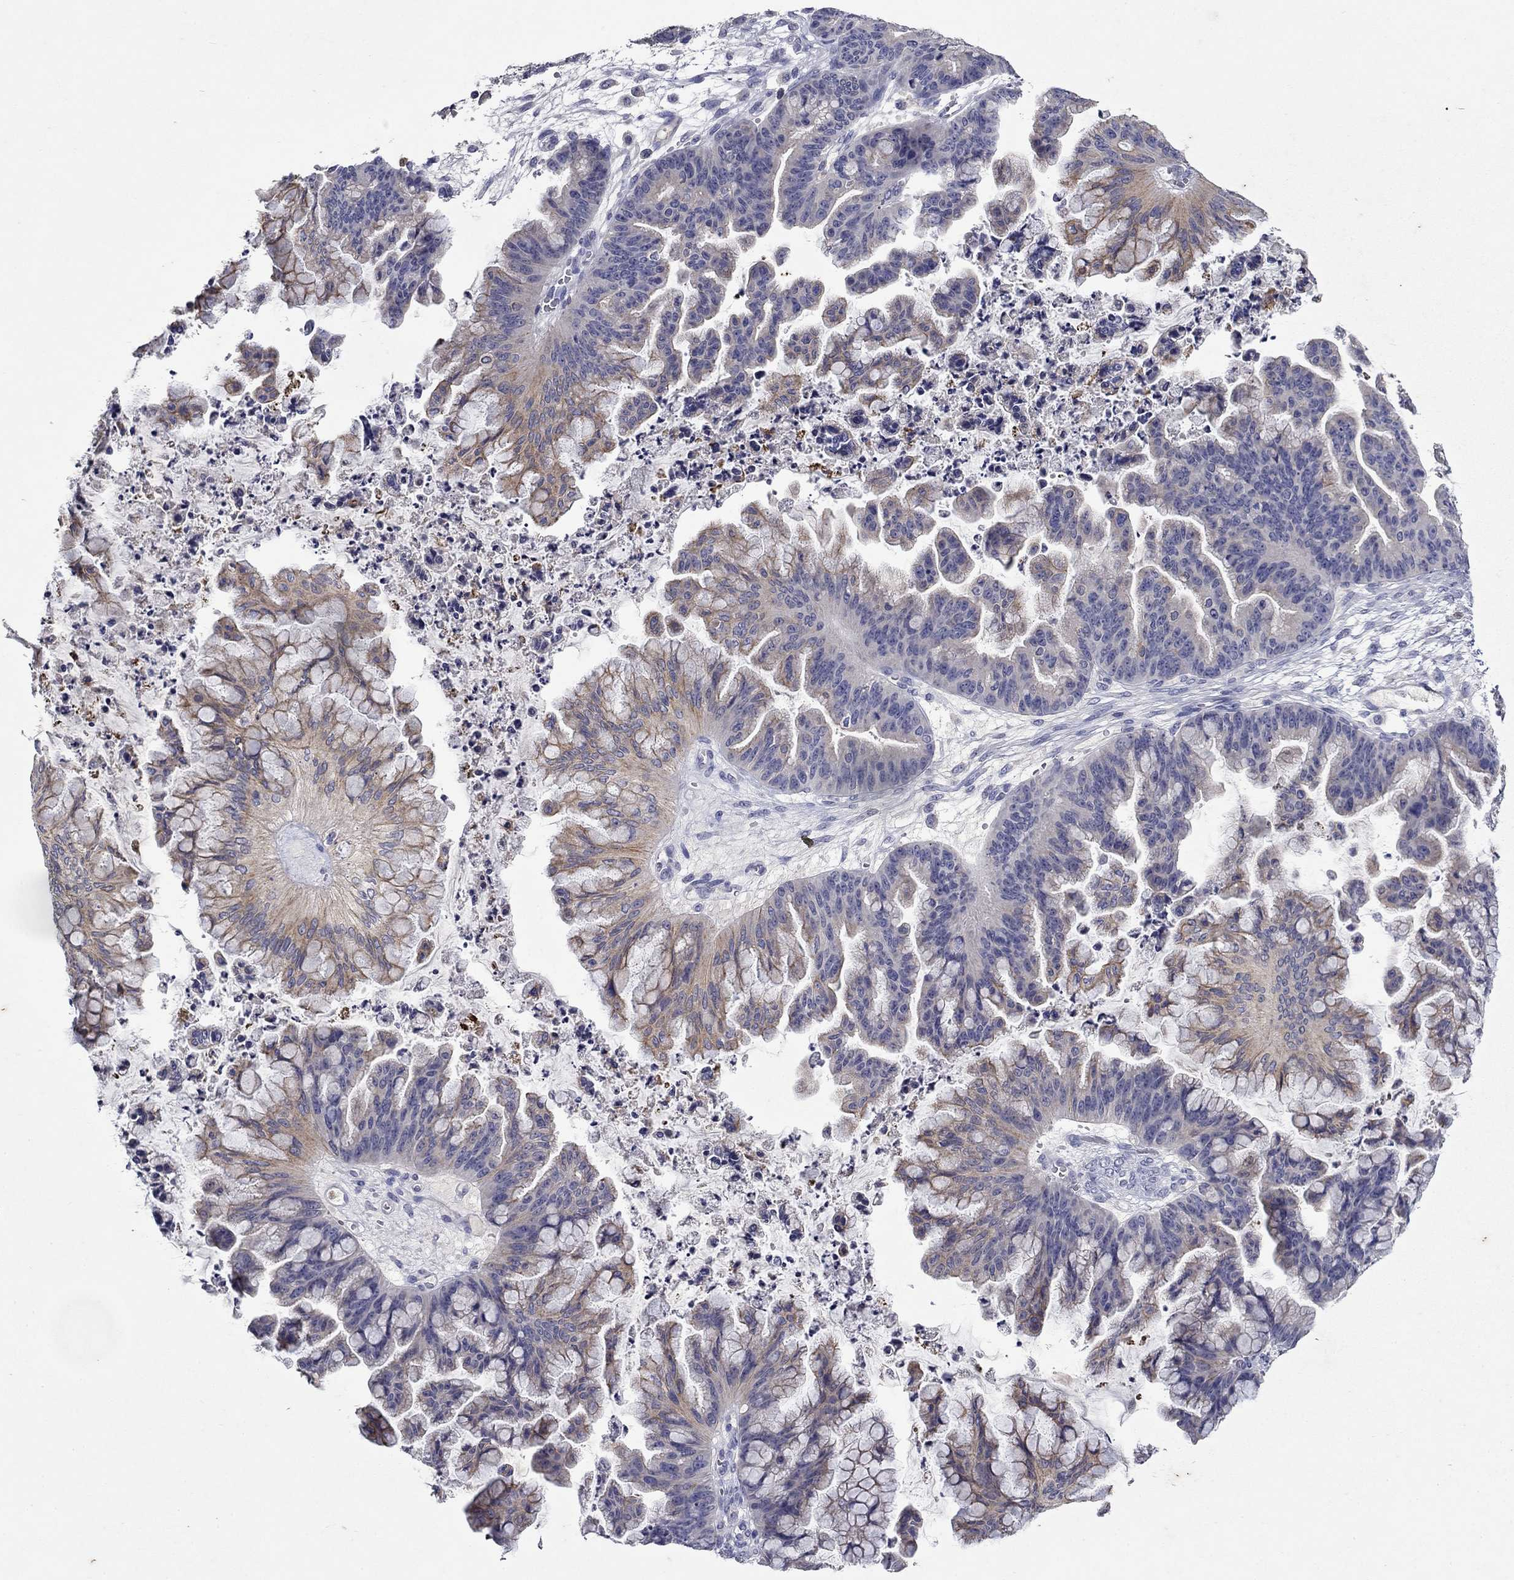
{"staining": {"intensity": "weak", "quantity": "25%-75%", "location": "cytoplasmic/membranous"}, "tissue": "ovarian cancer", "cell_type": "Tumor cells", "image_type": "cancer", "snomed": [{"axis": "morphology", "description": "Cystadenocarcinoma, mucinous, NOS"}, {"axis": "topography", "description": "Ovary"}], "caption": "High-magnification brightfield microscopy of mucinous cystadenocarcinoma (ovarian) stained with DAB (3,3'-diaminobenzidine) (brown) and counterstained with hematoxylin (blue). tumor cells exhibit weak cytoplasmic/membranous expression is seen in approximately25%-75% of cells.", "gene": "IRF5", "patient": {"sex": "female", "age": 67}}